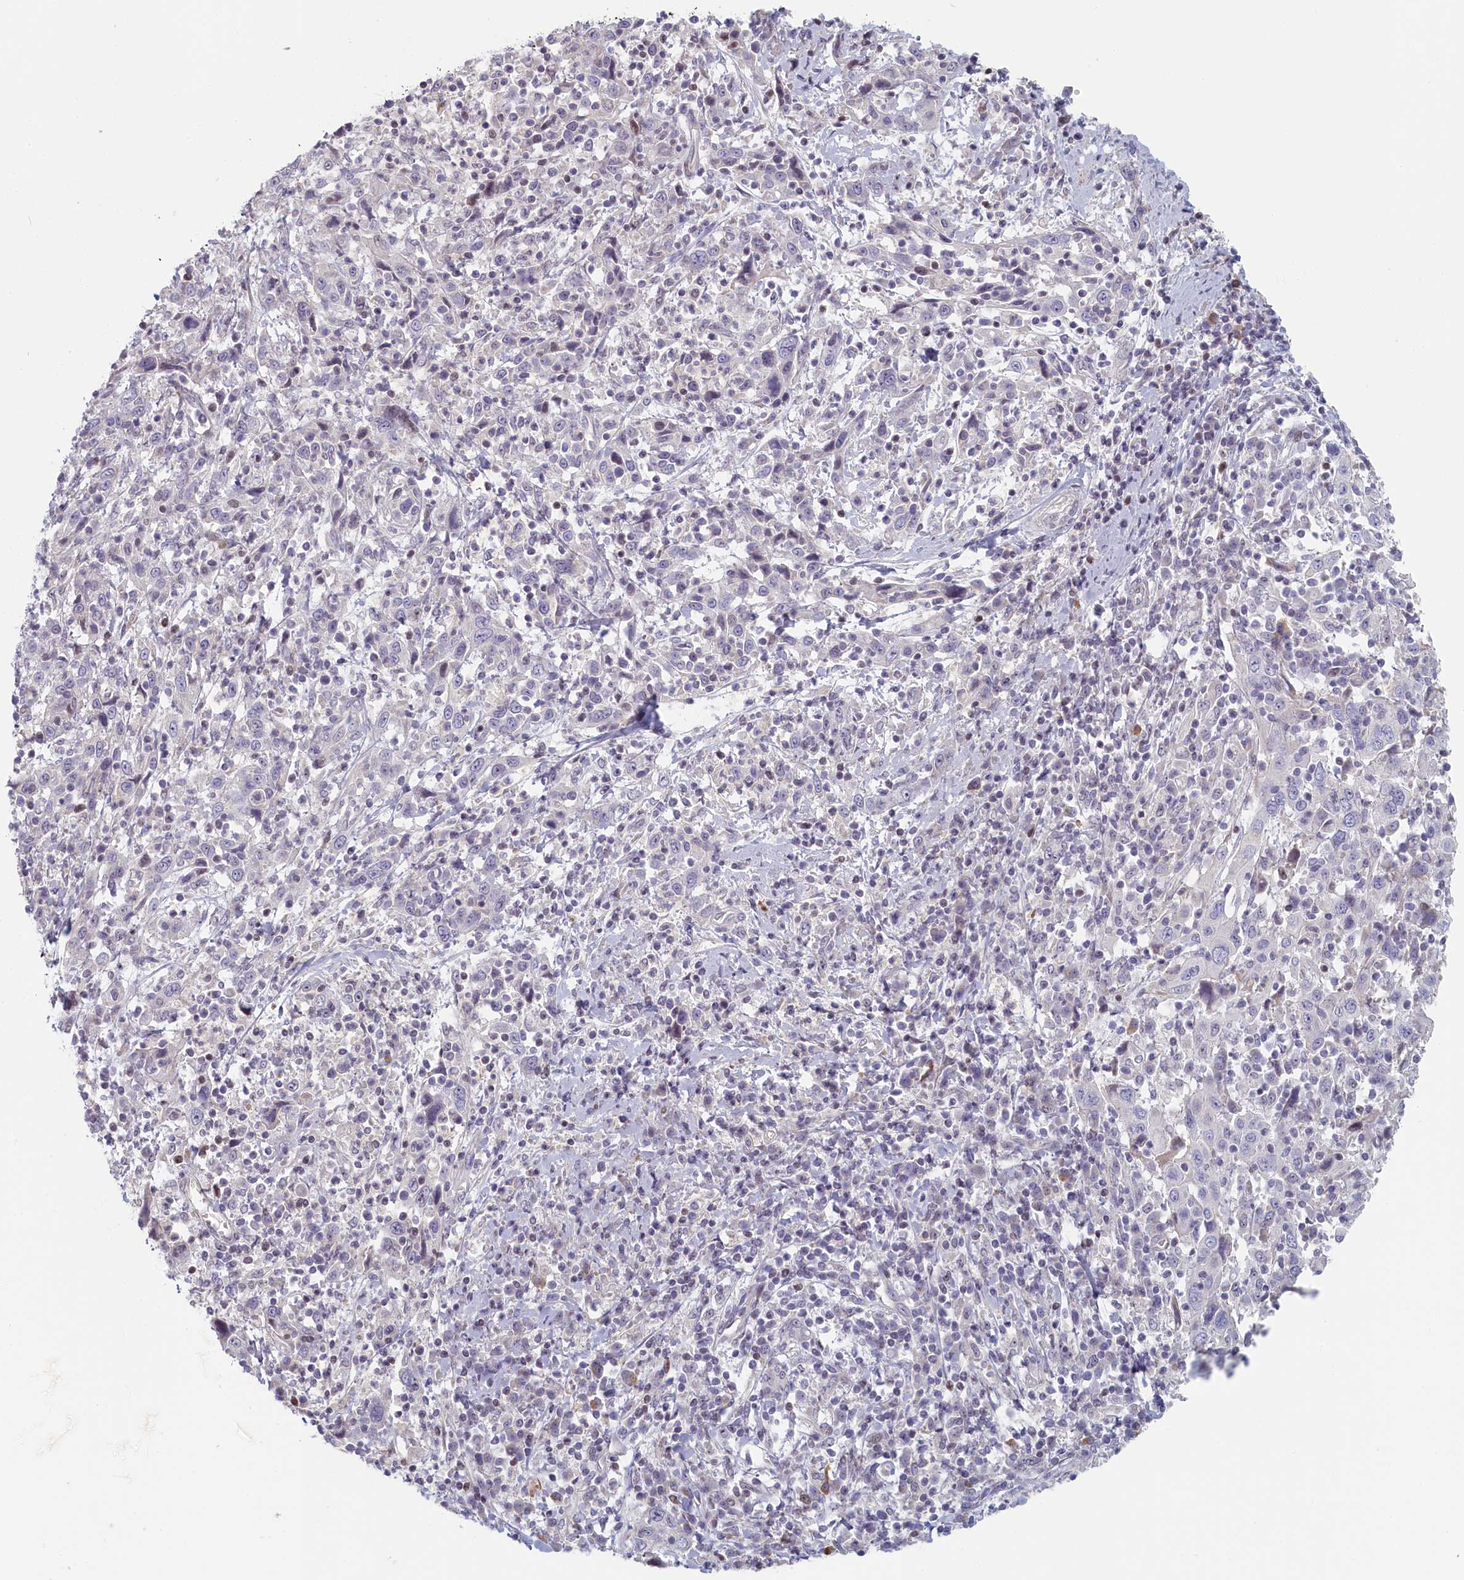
{"staining": {"intensity": "negative", "quantity": "none", "location": "none"}, "tissue": "cervical cancer", "cell_type": "Tumor cells", "image_type": "cancer", "snomed": [{"axis": "morphology", "description": "Squamous cell carcinoma, NOS"}, {"axis": "topography", "description": "Cervix"}], "caption": "The photomicrograph shows no significant expression in tumor cells of cervical squamous cell carcinoma.", "gene": "INTS4", "patient": {"sex": "female", "age": 46}}